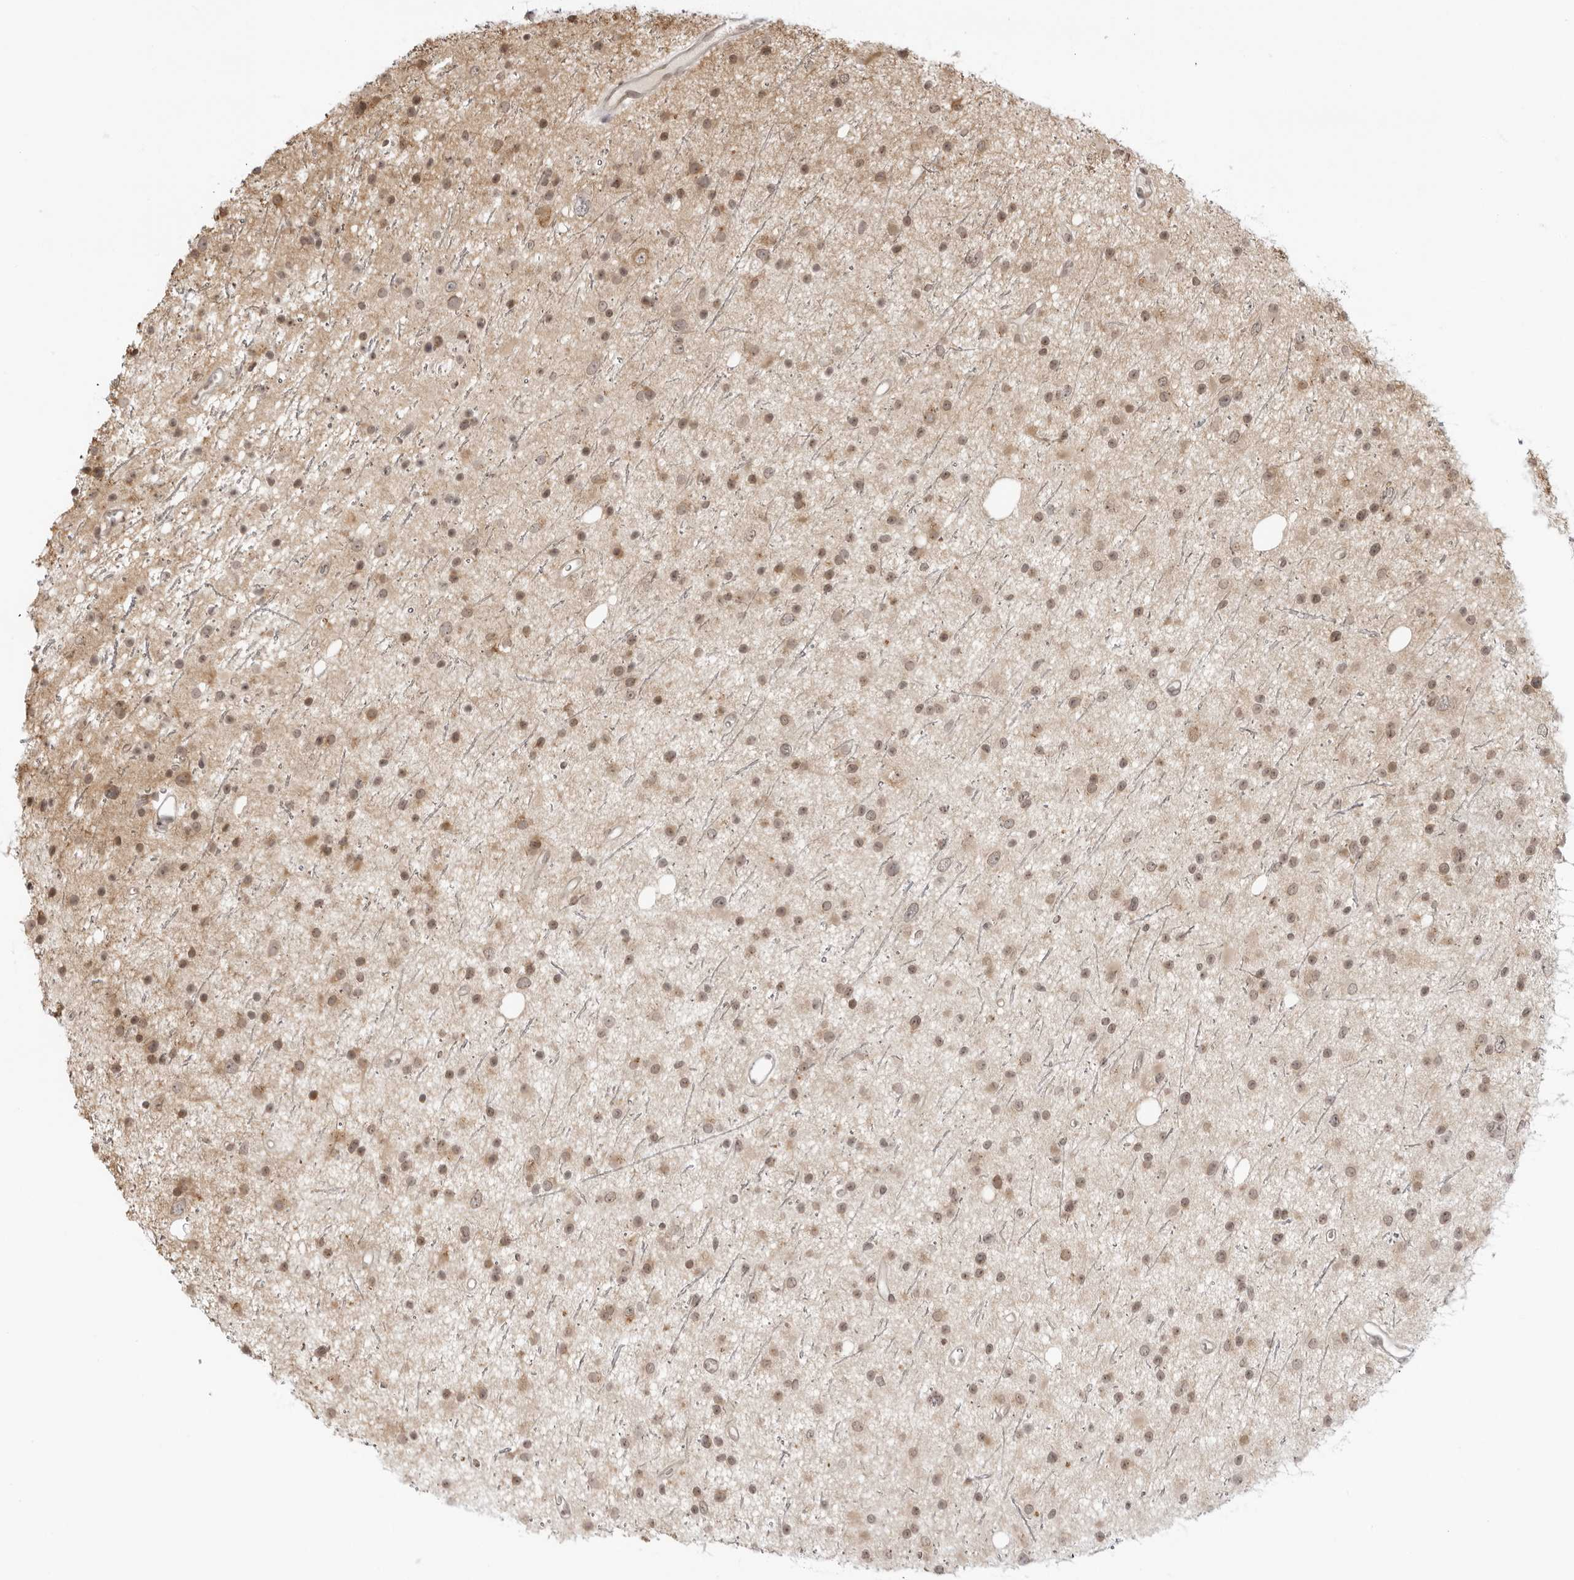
{"staining": {"intensity": "weak", "quantity": ">75%", "location": "cytoplasmic/membranous,nuclear"}, "tissue": "glioma", "cell_type": "Tumor cells", "image_type": "cancer", "snomed": [{"axis": "morphology", "description": "Glioma, malignant, Low grade"}, {"axis": "topography", "description": "Cerebral cortex"}], "caption": "Immunohistochemical staining of malignant glioma (low-grade) displays low levels of weak cytoplasmic/membranous and nuclear expression in approximately >75% of tumor cells. (DAB (3,3'-diaminobenzidine) IHC with brightfield microscopy, high magnification).", "gene": "PRRC2C", "patient": {"sex": "female", "age": 39}}